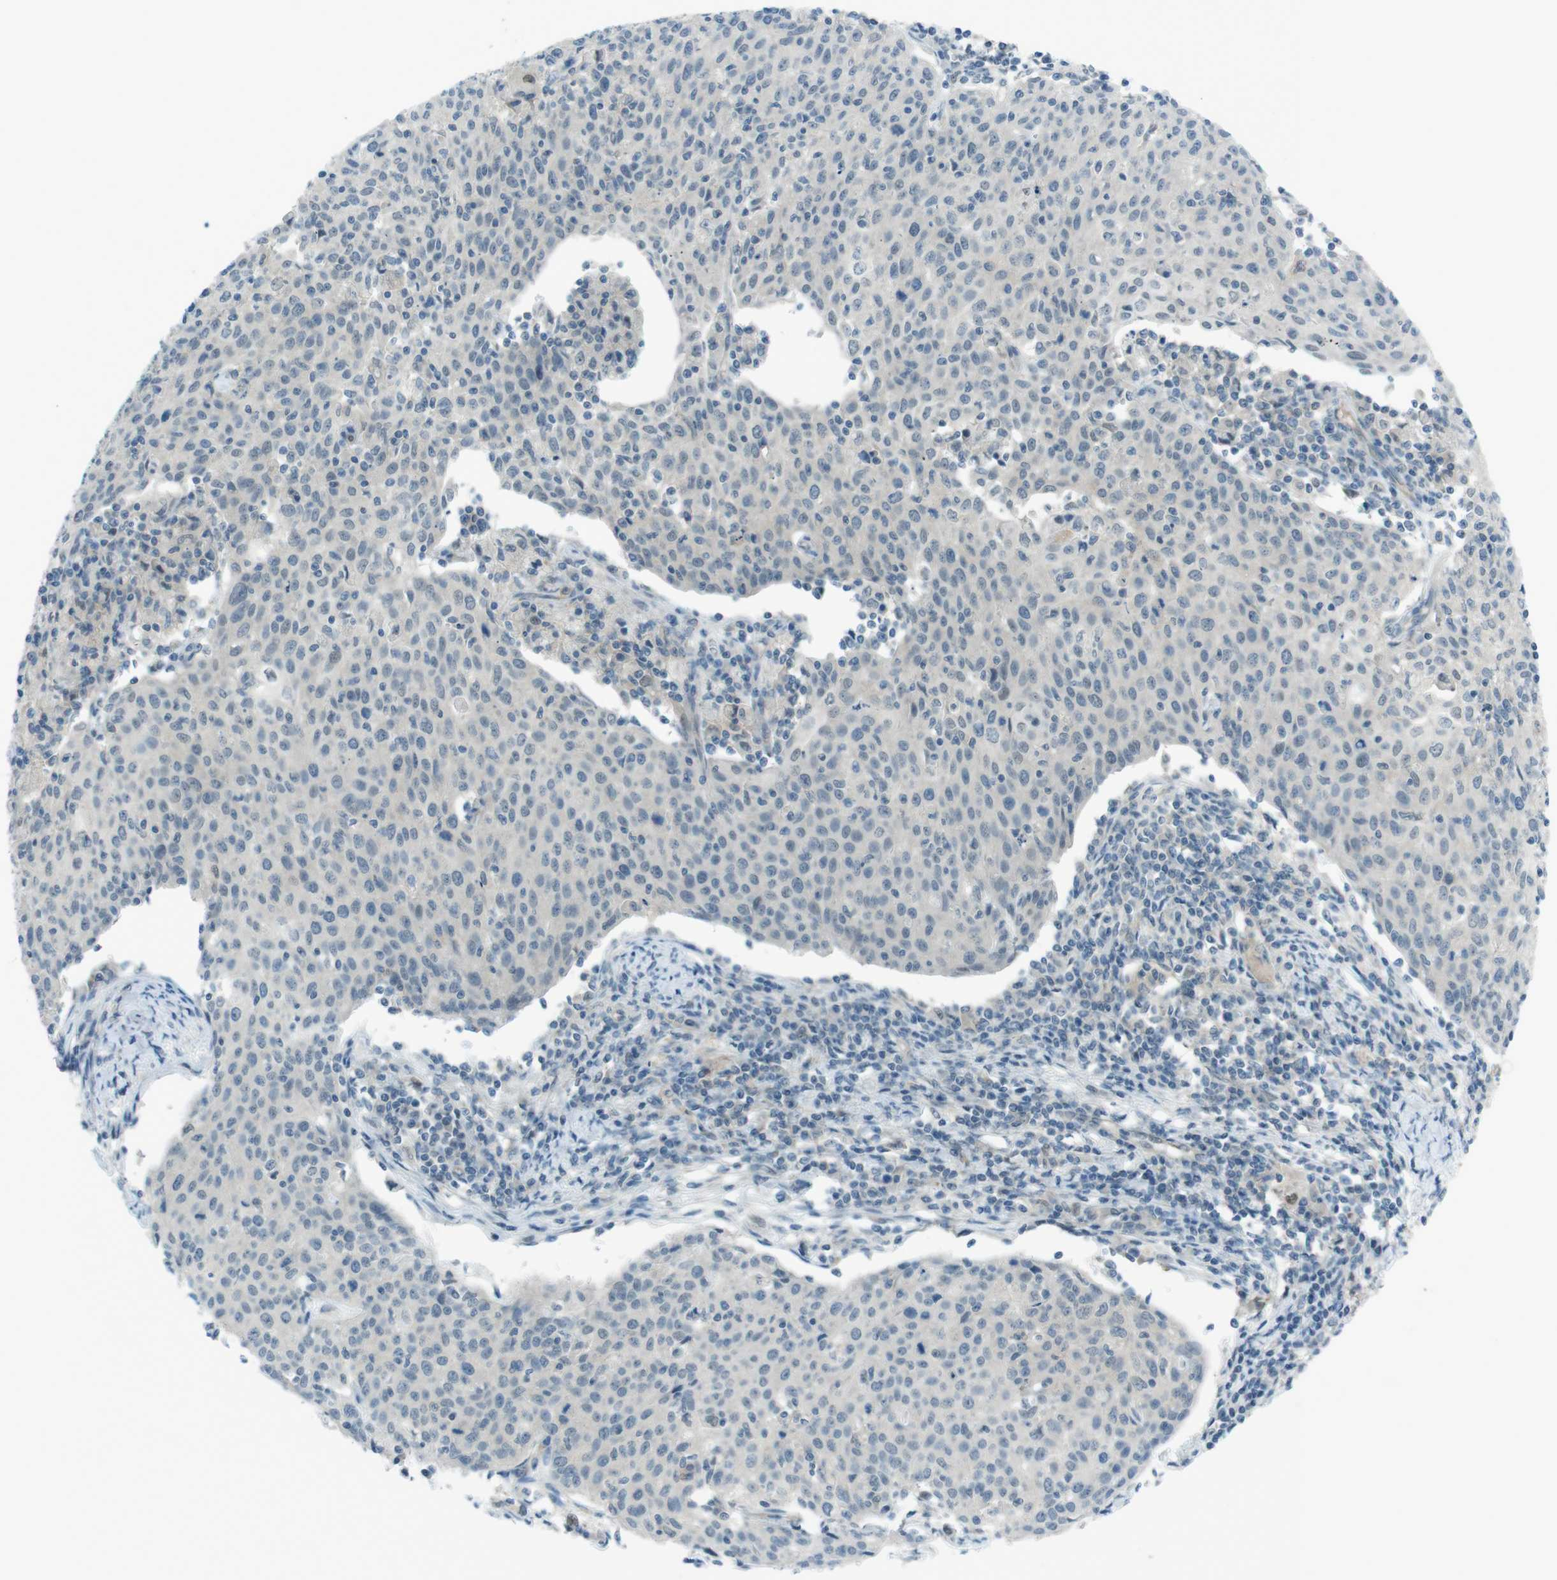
{"staining": {"intensity": "negative", "quantity": "none", "location": "none"}, "tissue": "cervical cancer", "cell_type": "Tumor cells", "image_type": "cancer", "snomed": [{"axis": "morphology", "description": "Squamous cell carcinoma, NOS"}, {"axis": "topography", "description": "Cervix"}], "caption": "DAB immunohistochemical staining of human cervical cancer demonstrates no significant positivity in tumor cells. (Brightfield microscopy of DAB immunohistochemistry (IHC) at high magnification).", "gene": "ZDHHC20", "patient": {"sex": "female", "age": 38}}